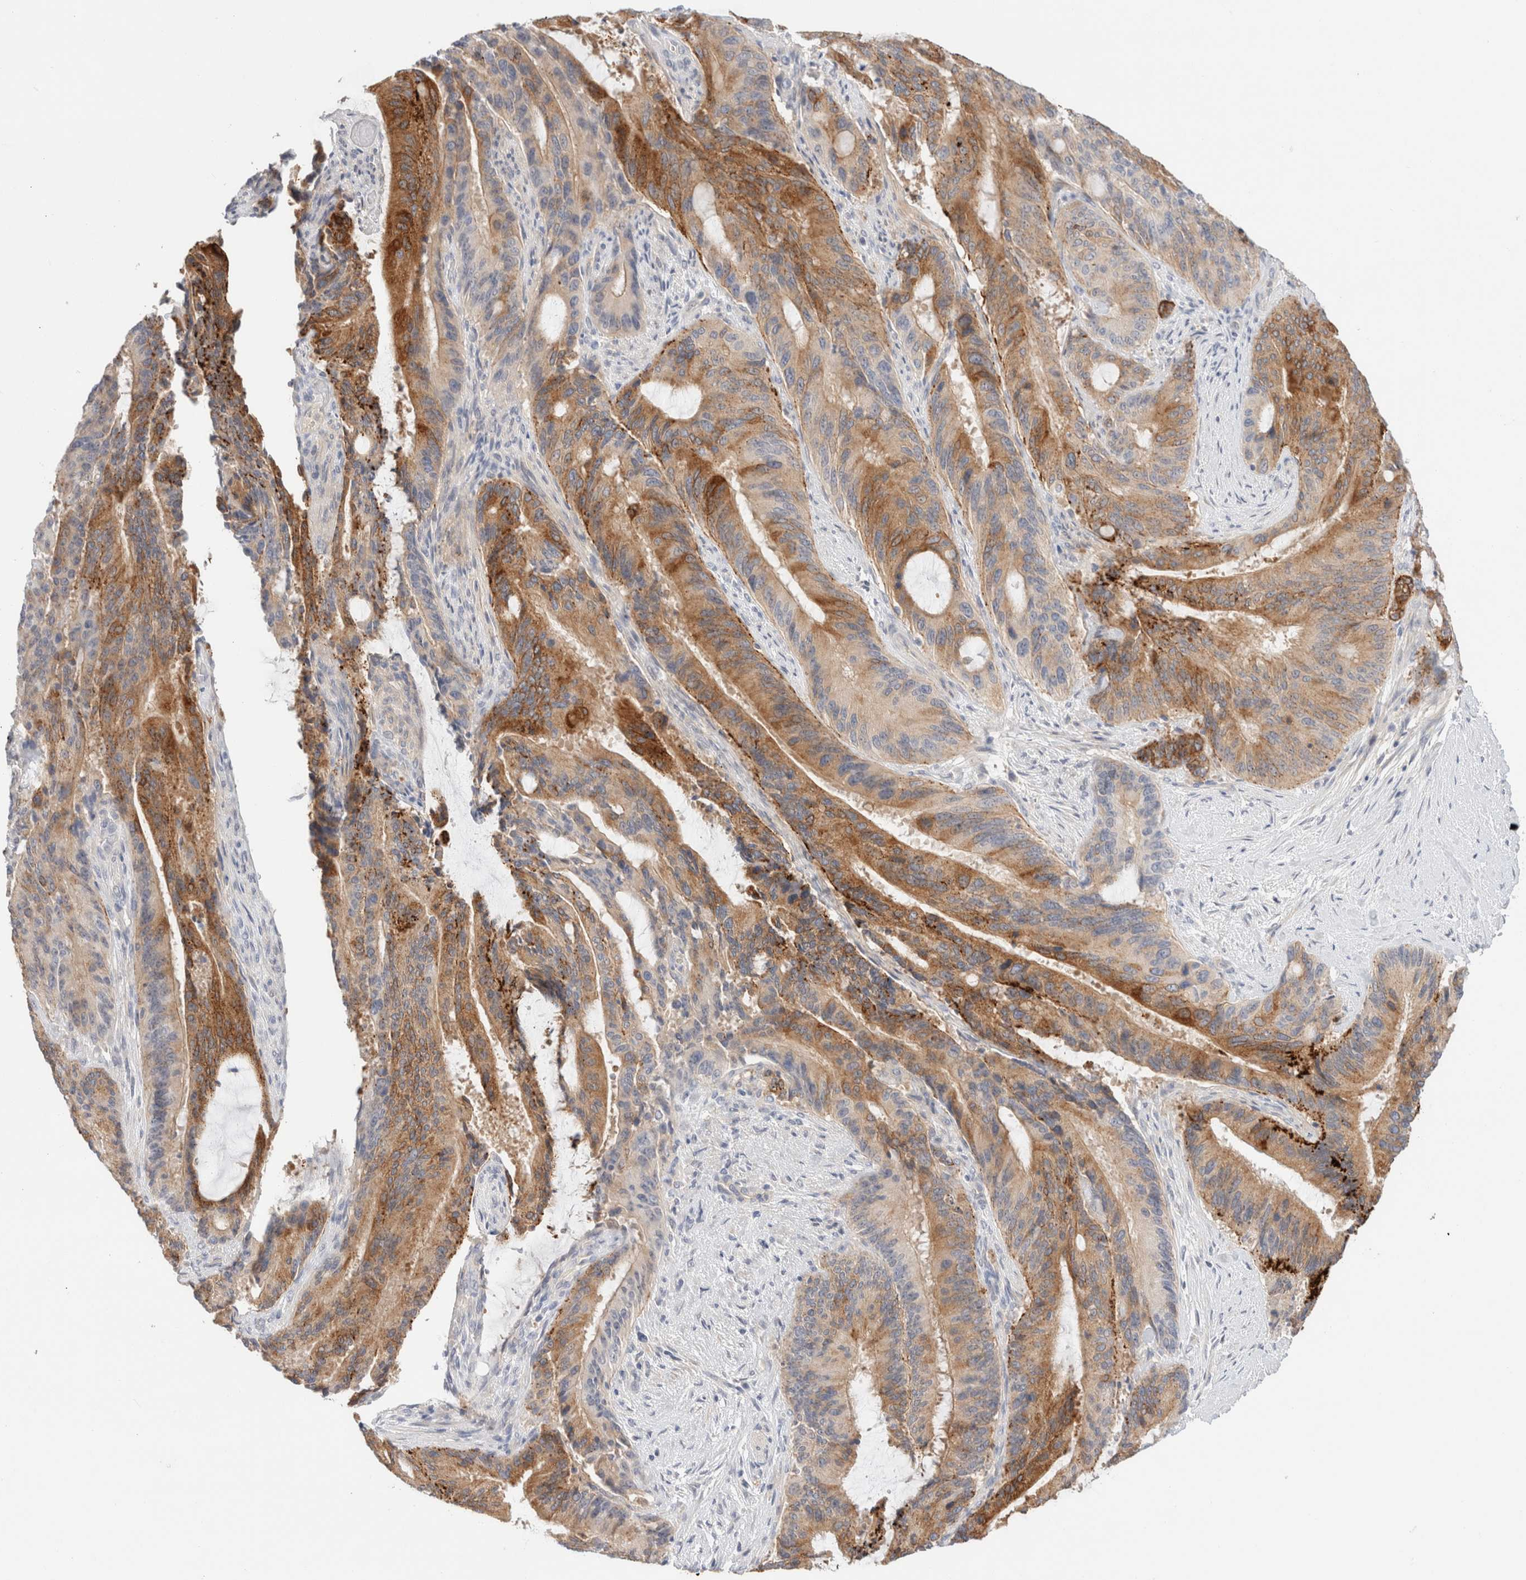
{"staining": {"intensity": "moderate", "quantity": "25%-75%", "location": "cytoplasmic/membranous"}, "tissue": "liver cancer", "cell_type": "Tumor cells", "image_type": "cancer", "snomed": [{"axis": "morphology", "description": "Normal tissue, NOS"}, {"axis": "morphology", "description": "Cholangiocarcinoma"}, {"axis": "topography", "description": "Liver"}, {"axis": "topography", "description": "Peripheral nerve tissue"}], "caption": "Protein analysis of cholangiocarcinoma (liver) tissue displays moderate cytoplasmic/membranous staining in approximately 25%-75% of tumor cells.", "gene": "SDR16C5", "patient": {"sex": "female", "age": 73}}